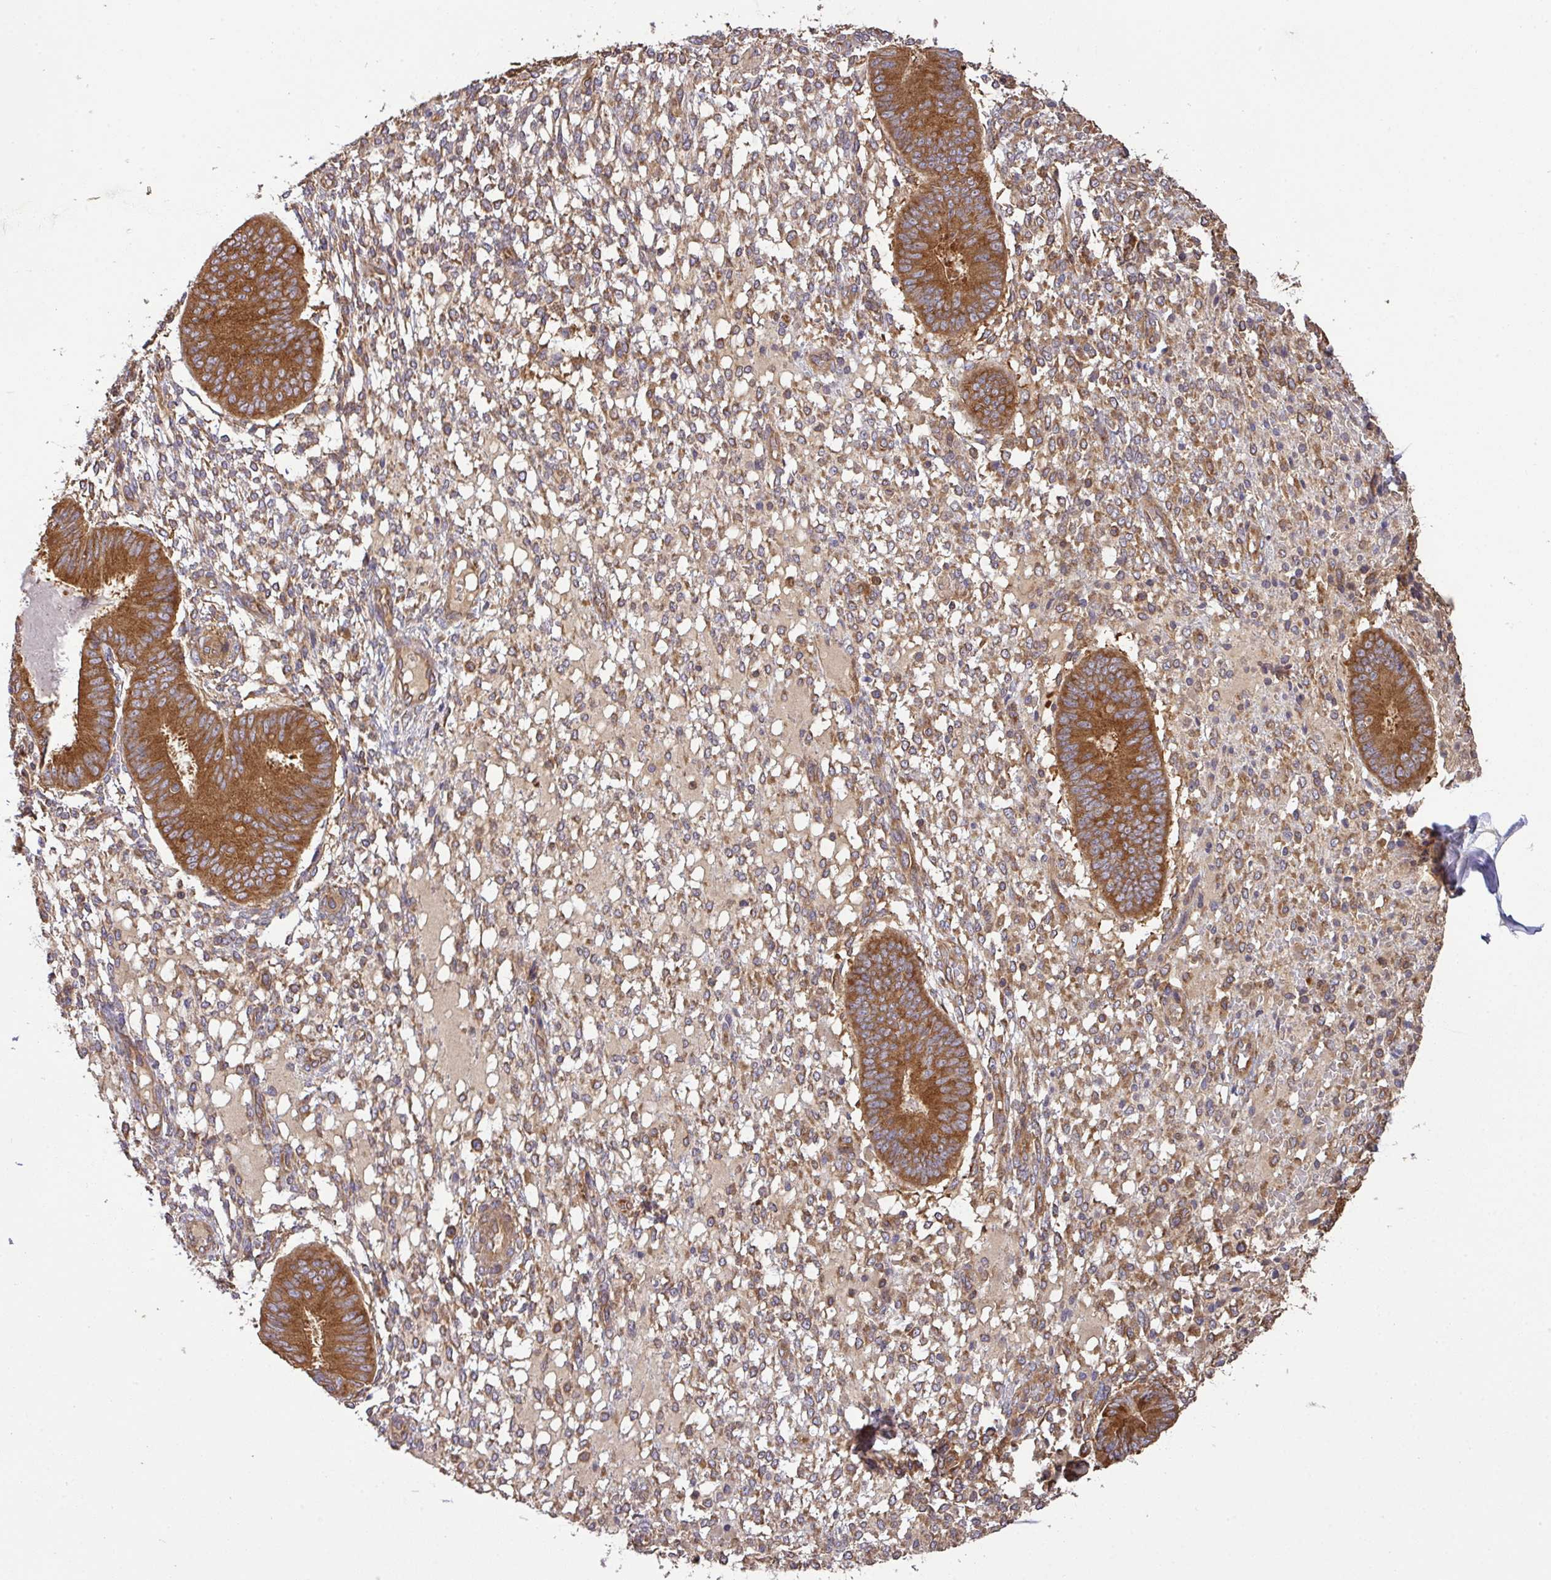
{"staining": {"intensity": "moderate", "quantity": ">75%", "location": "cytoplasmic/membranous"}, "tissue": "endometrium", "cell_type": "Cells in endometrial stroma", "image_type": "normal", "snomed": [{"axis": "morphology", "description": "Normal tissue, NOS"}, {"axis": "topography", "description": "Endometrium"}], "caption": "Protein staining reveals moderate cytoplasmic/membranous expression in approximately >75% of cells in endometrial stroma in unremarkable endometrium.", "gene": "GSPT1", "patient": {"sex": "female", "age": 49}}